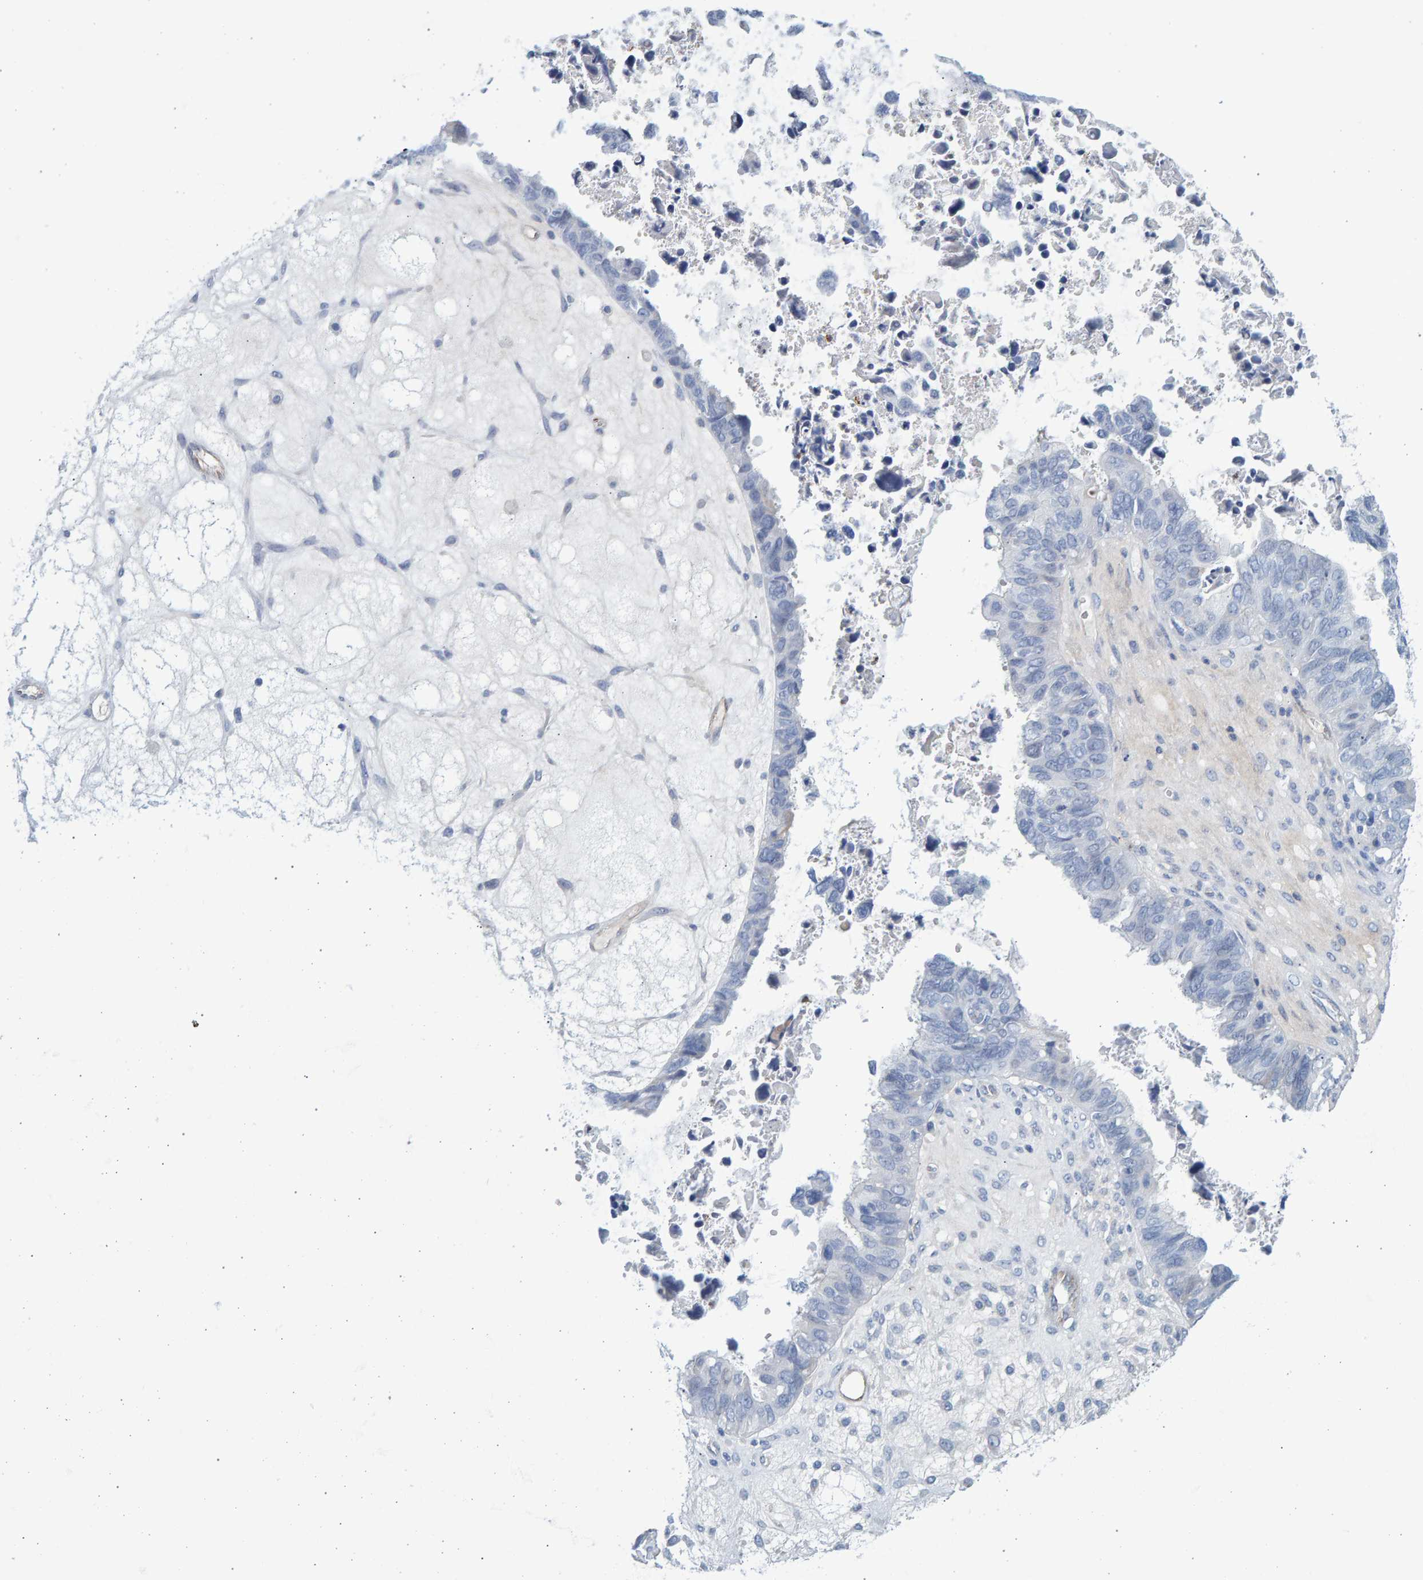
{"staining": {"intensity": "negative", "quantity": "none", "location": "none"}, "tissue": "ovarian cancer", "cell_type": "Tumor cells", "image_type": "cancer", "snomed": [{"axis": "morphology", "description": "Cystadenocarcinoma, serous, NOS"}, {"axis": "topography", "description": "Ovary"}], "caption": "An immunohistochemistry (IHC) histopathology image of ovarian cancer (serous cystadenocarcinoma) is shown. There is no staining in tumor cells of ovarian cancer (serous cystadenocarcinoma).", "gene": "SLC34A3", "patient": {"sex": "female", "age": 79}}